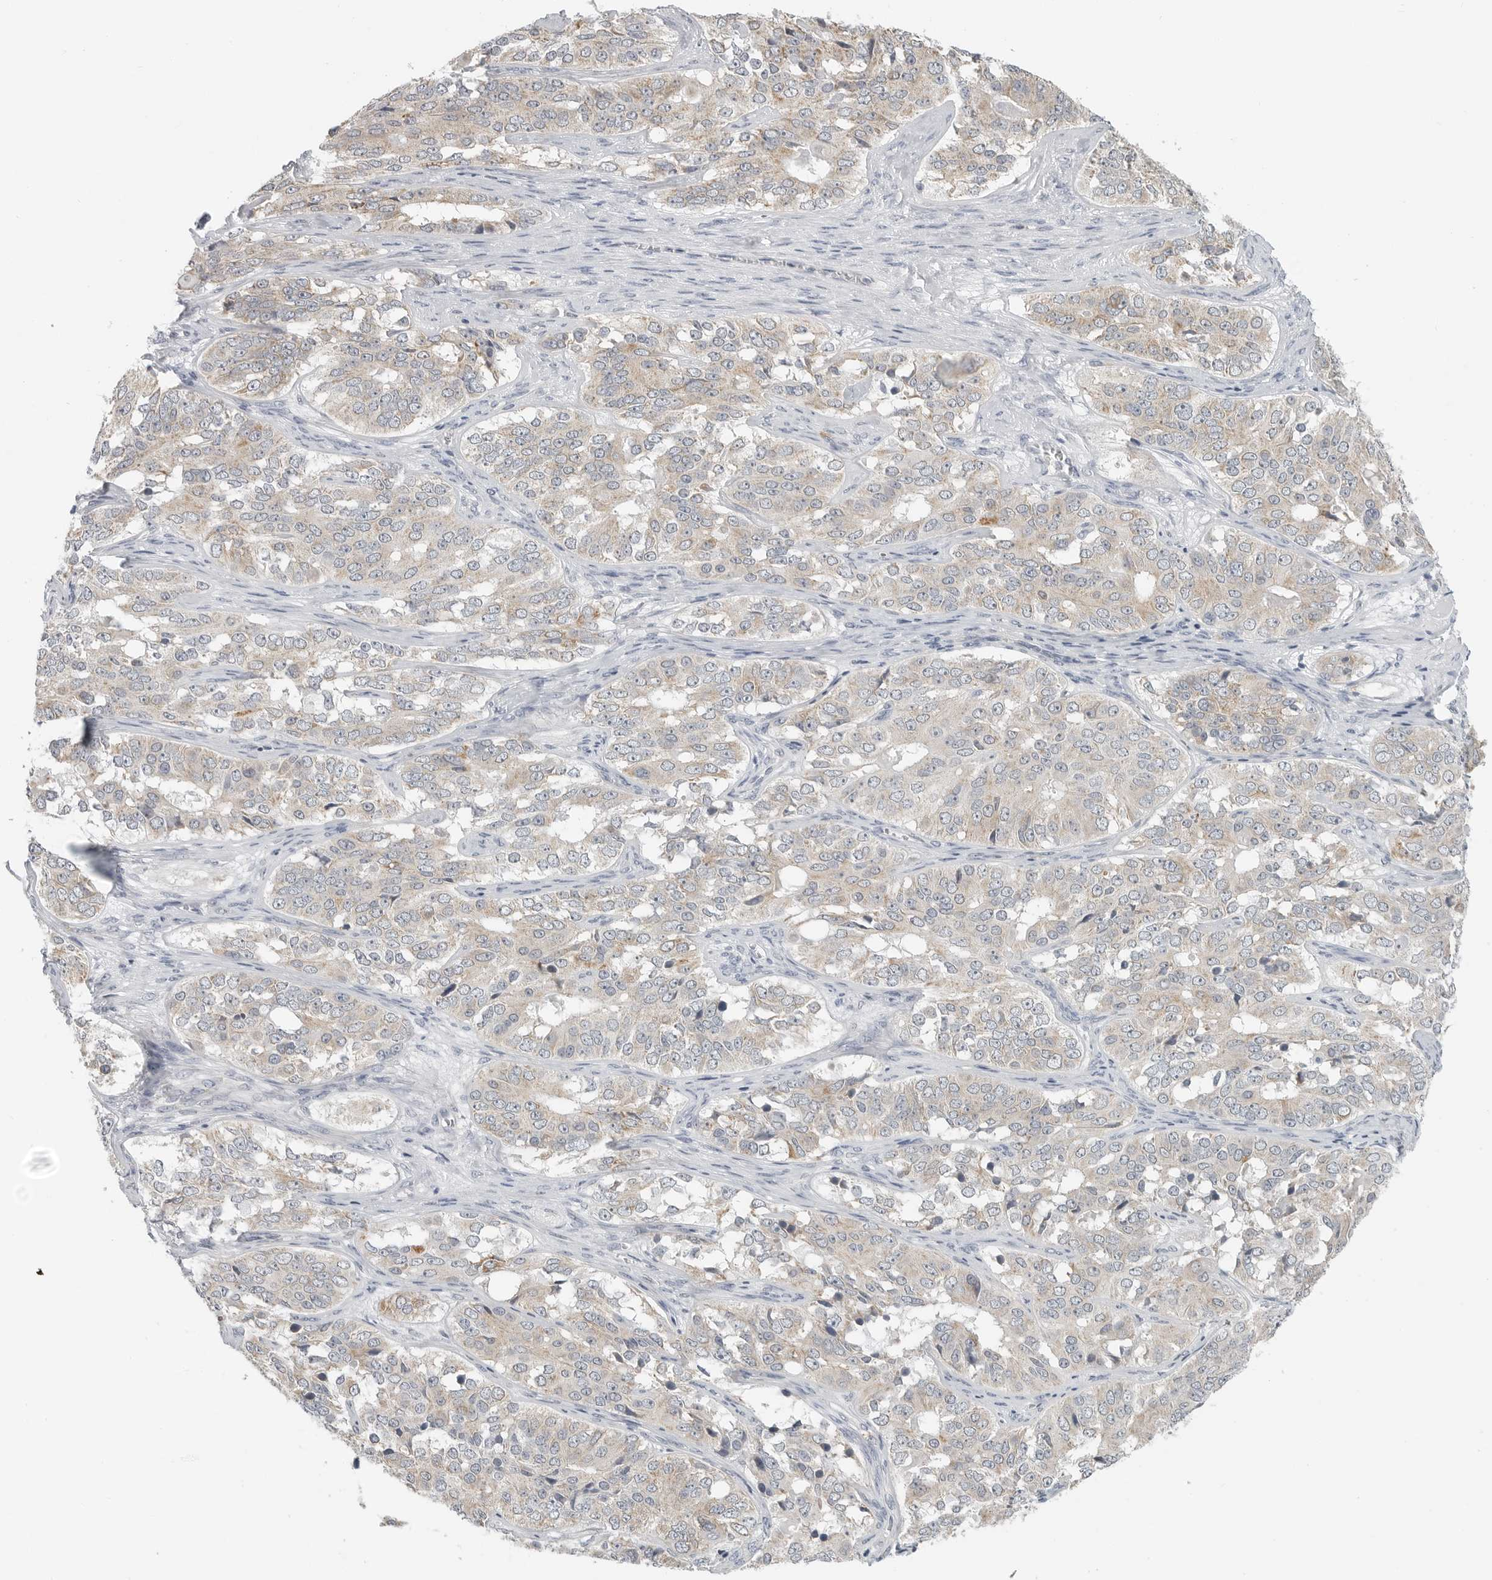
{"staining": {"intensity": "weak", "quantity": "25%-75%", "location": "cytoplasmic/membranous"}, "tissue": "ovarian cancer", "cell_type": "Tumor cells", "image_type": "cancer", "snomed": [{"axis": "morphology", "description": "Carcinoma, endometroid"}, {"axis": "topography", "description": "Ovary"}], "caption": "This image exhibits immunohistochemistry (IHC) staining of human ovarian endometroid carcinoma, with low weak cytoplasmic/membranous expression in about 25%-75% of tumor cells.", "gene": "IL12RB2", "patient": {"sex": "female", "age": 51}}